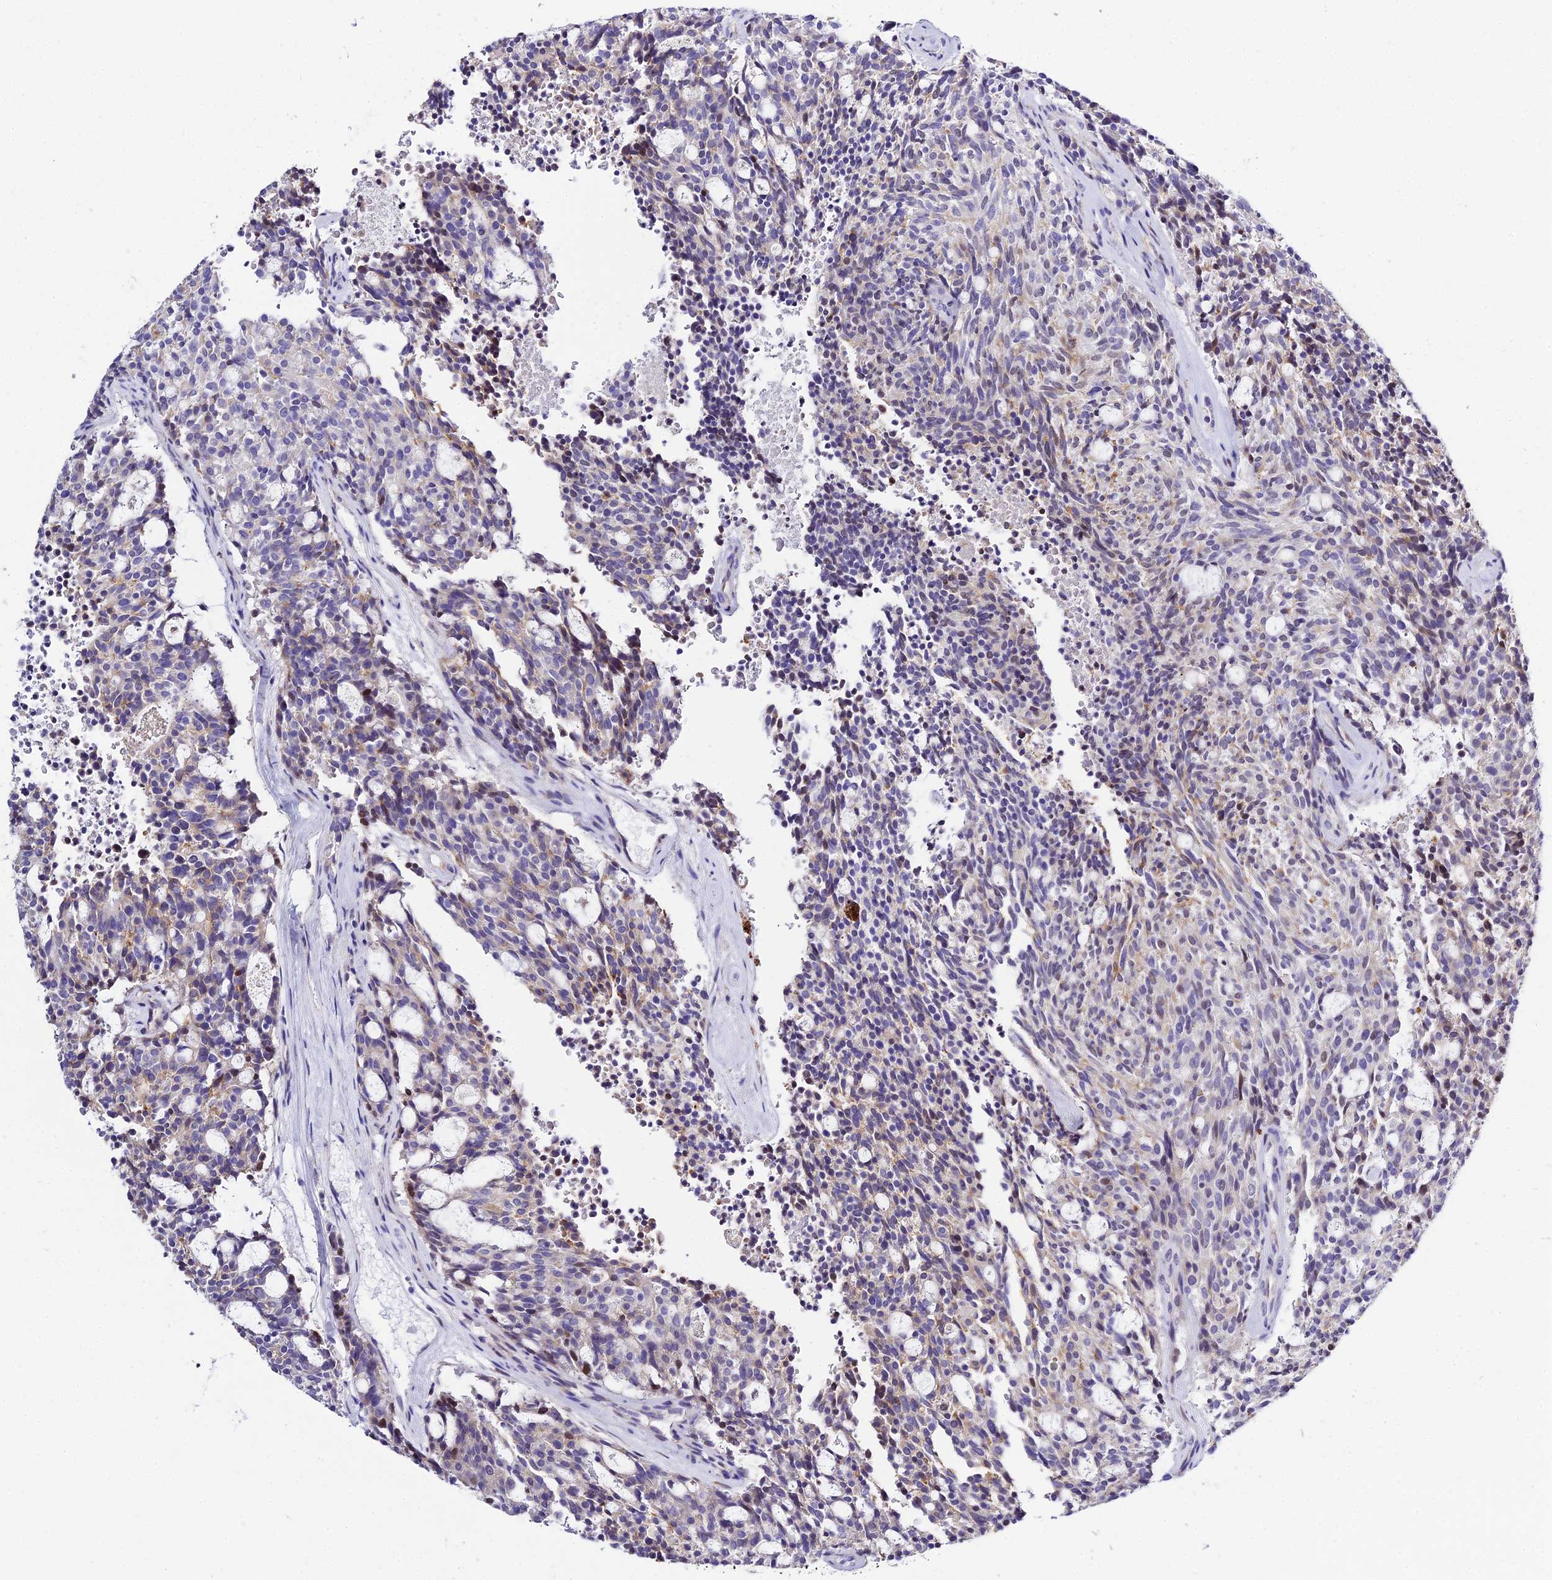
{"staining": {"intensity": "weak", "quantity": "25%-75%", "location": "cytoplasmic/membranous"}, "tissue": "carcinoid", "cell_type": "Tumor cells", "image_type": "cancer", "snomed": [{"axis": "morphology", "description": "Carcinoid, malignant, NOS"}, {"axis": "topography", "description": "Pancreas"}], "caption": "There is low levels of weak cytoplasmic/membranous staining in tumor cells of carcinoid, as demonstrated by immunohistochemical staining (brown color).", "gene": "POFUT2", "patient": {"sex": "female", "age": 54}}